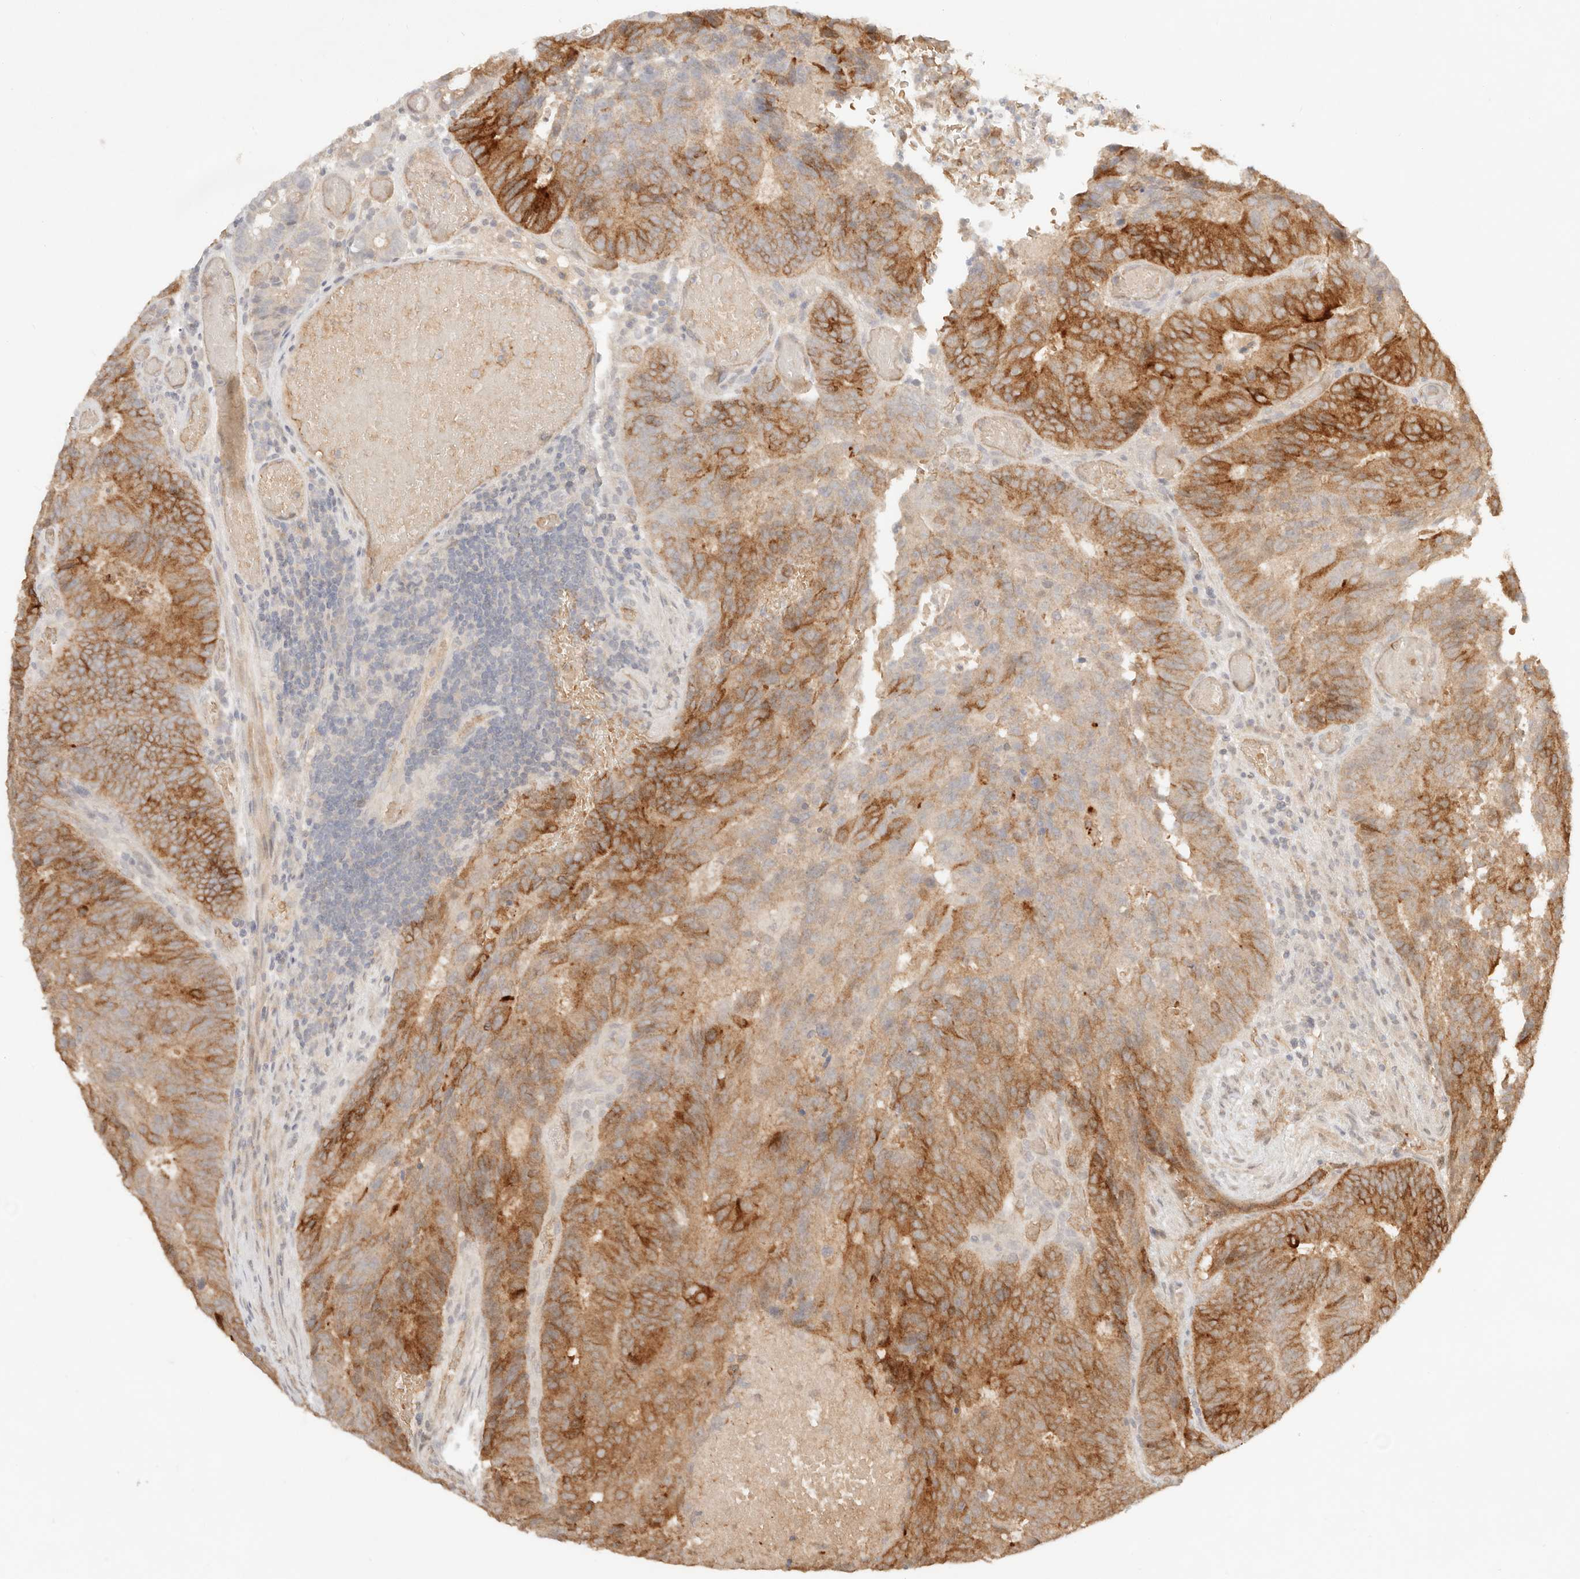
{"staining": {"intensity": "strong", "quantity": ">75%", "location": "cytoplasmic/membranous"}, "tissue": "colorectal cancer", "cell_type": "Tumor cells", "image_type": "cancer", "snomed": [{"axis": "morphology", "description": "Adenocarcinoma, NOS"}, {"axis": "topography", "description": "Colon"}], "caption": "Adenocarcinoma (colorectal) stained for a protein reveals strong cytoplasmic/membranous positivity in tumor cells.", "gene": "MEP1A", "patient": {"sex": "male", "age": 87}}